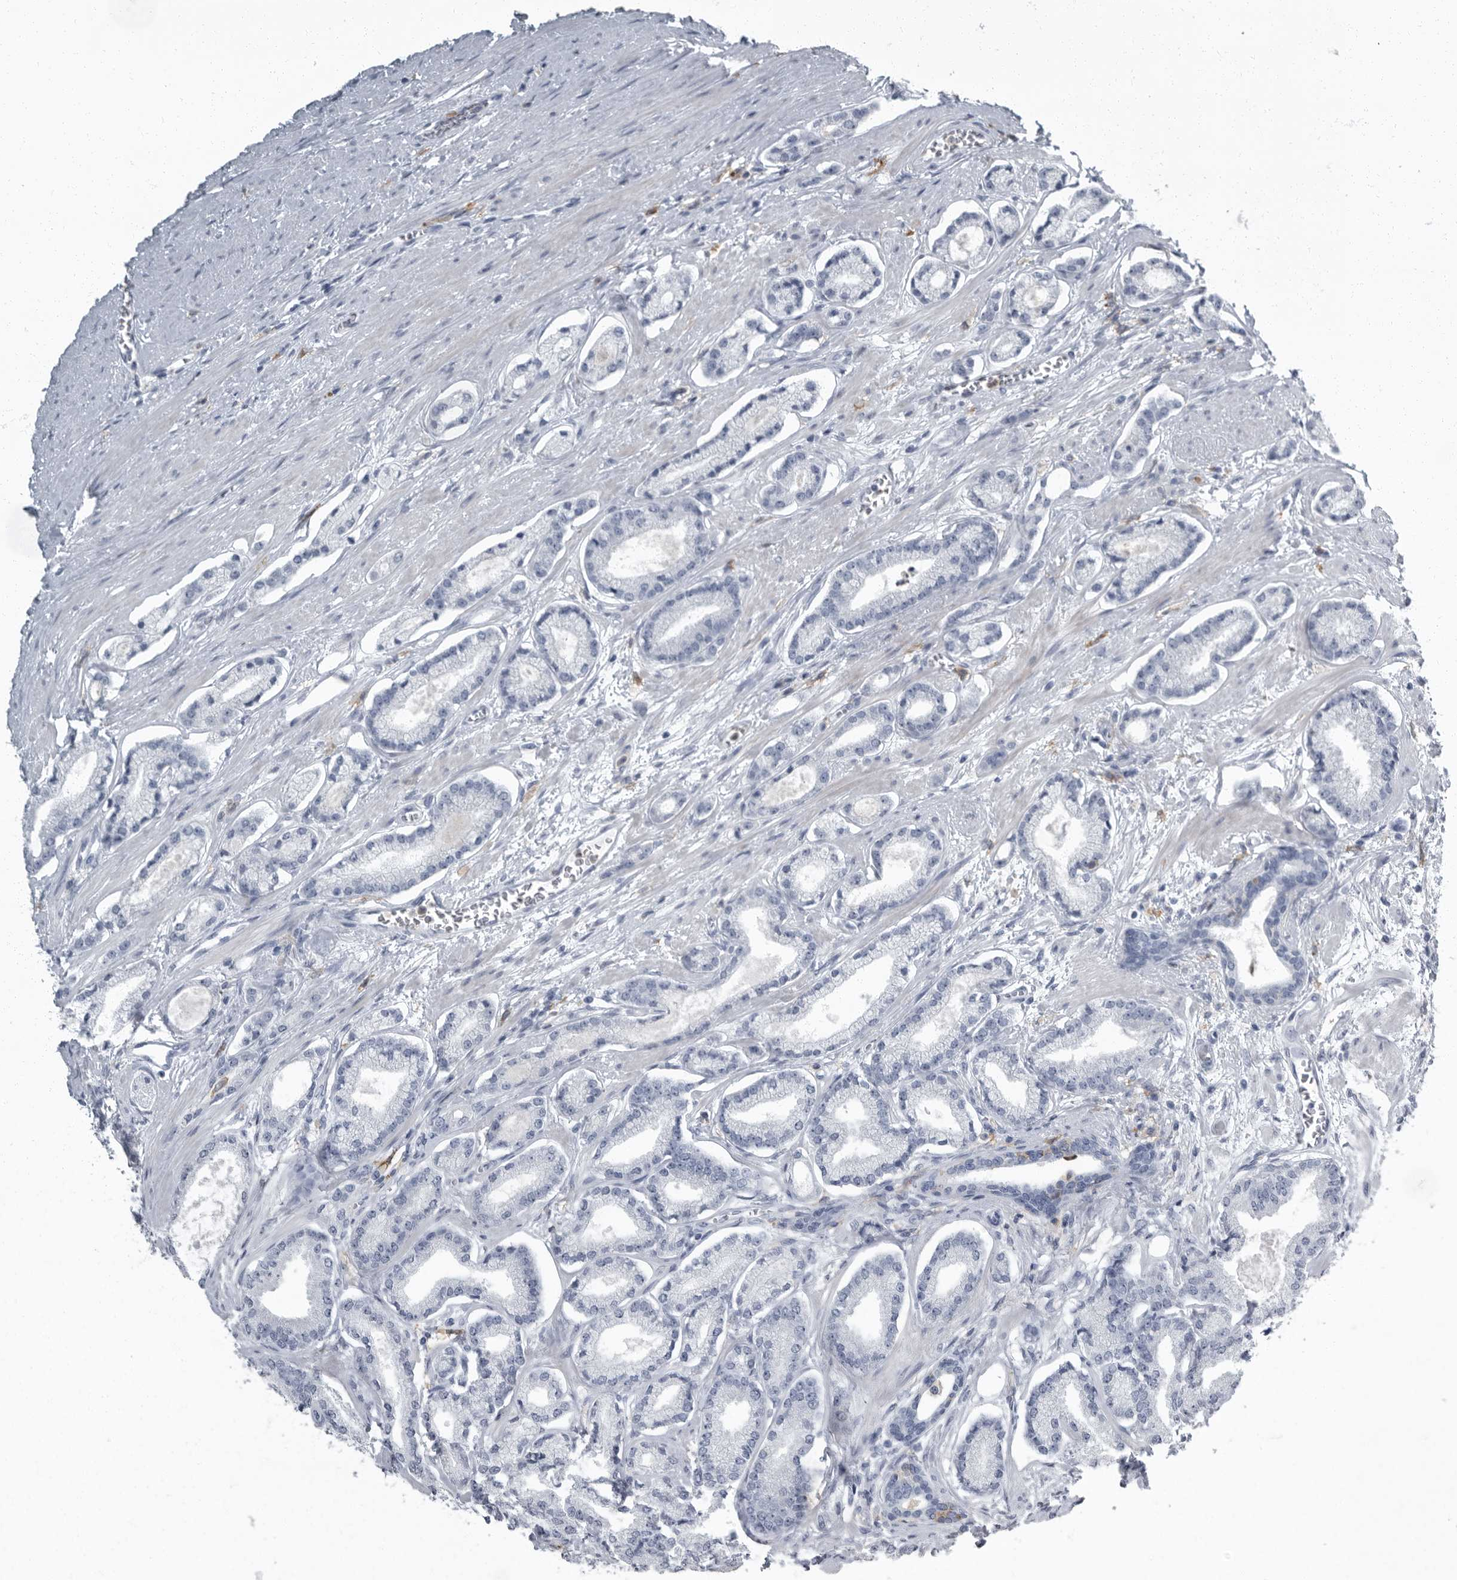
{"staining": {"intensity": "negative", "quantity": "none", "location": "none"}, "tissue": "prostate cancer", "cell_type": "Tumor cells", "image_type": "cancer", "snomed": [{"axis": "morphology", "description": "Adenocarcinoma, Low grade"}, {"axis": "topography", "description": "Prostate"}], "caption": "IHC of prostate cancer (low-grade adenocarcinoma) displays no expression in tumor cells. (Stains: DAB (3,3'-diaminobenzidine) immunohistochemistry with hematoxylin counter stain, Microscopy: brightfield microscopy at high magnification).", "gene": "FCER1G", "patient": {"sex": "male", "age": 60}}